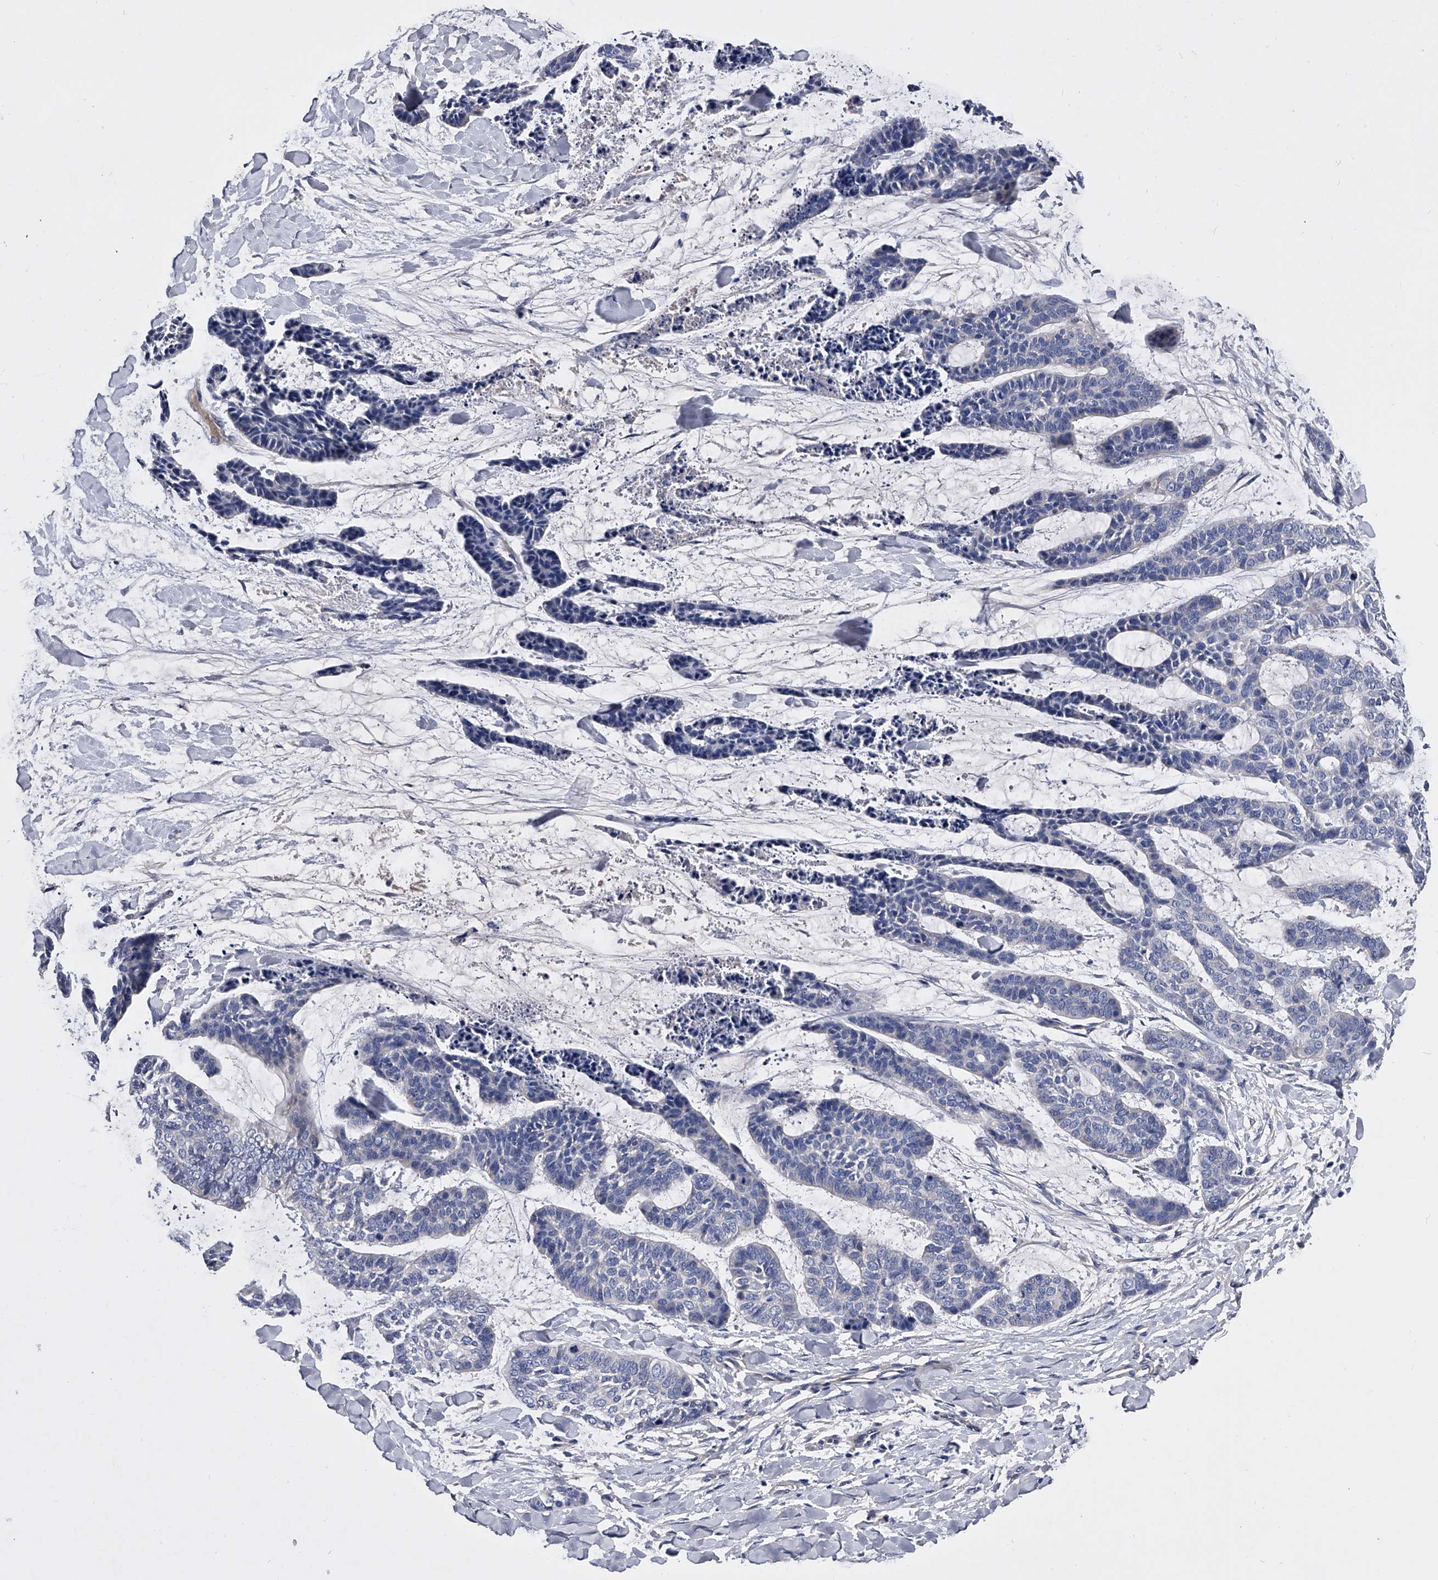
{"staining": {"intensity": "negative", "quantity": "none", "location": "none"}, "tissue": "skin cancer", "cell_type": "Tumor cells", "image_type": "cancer", "snomed": [{"axis": "morphology", "description": "Basal cell carcinoma"}, {"axis": "topography", "description": "Skin"}], "caption": "Immunohistochemistry (IHC) image of neoplastic tissue: human skin basal cell carcinoma stained with DAB exhibits no significant protein expression in tumor cells.", "gene": "EFCAB7", "patient": {"sex": "female", "age": 64}}